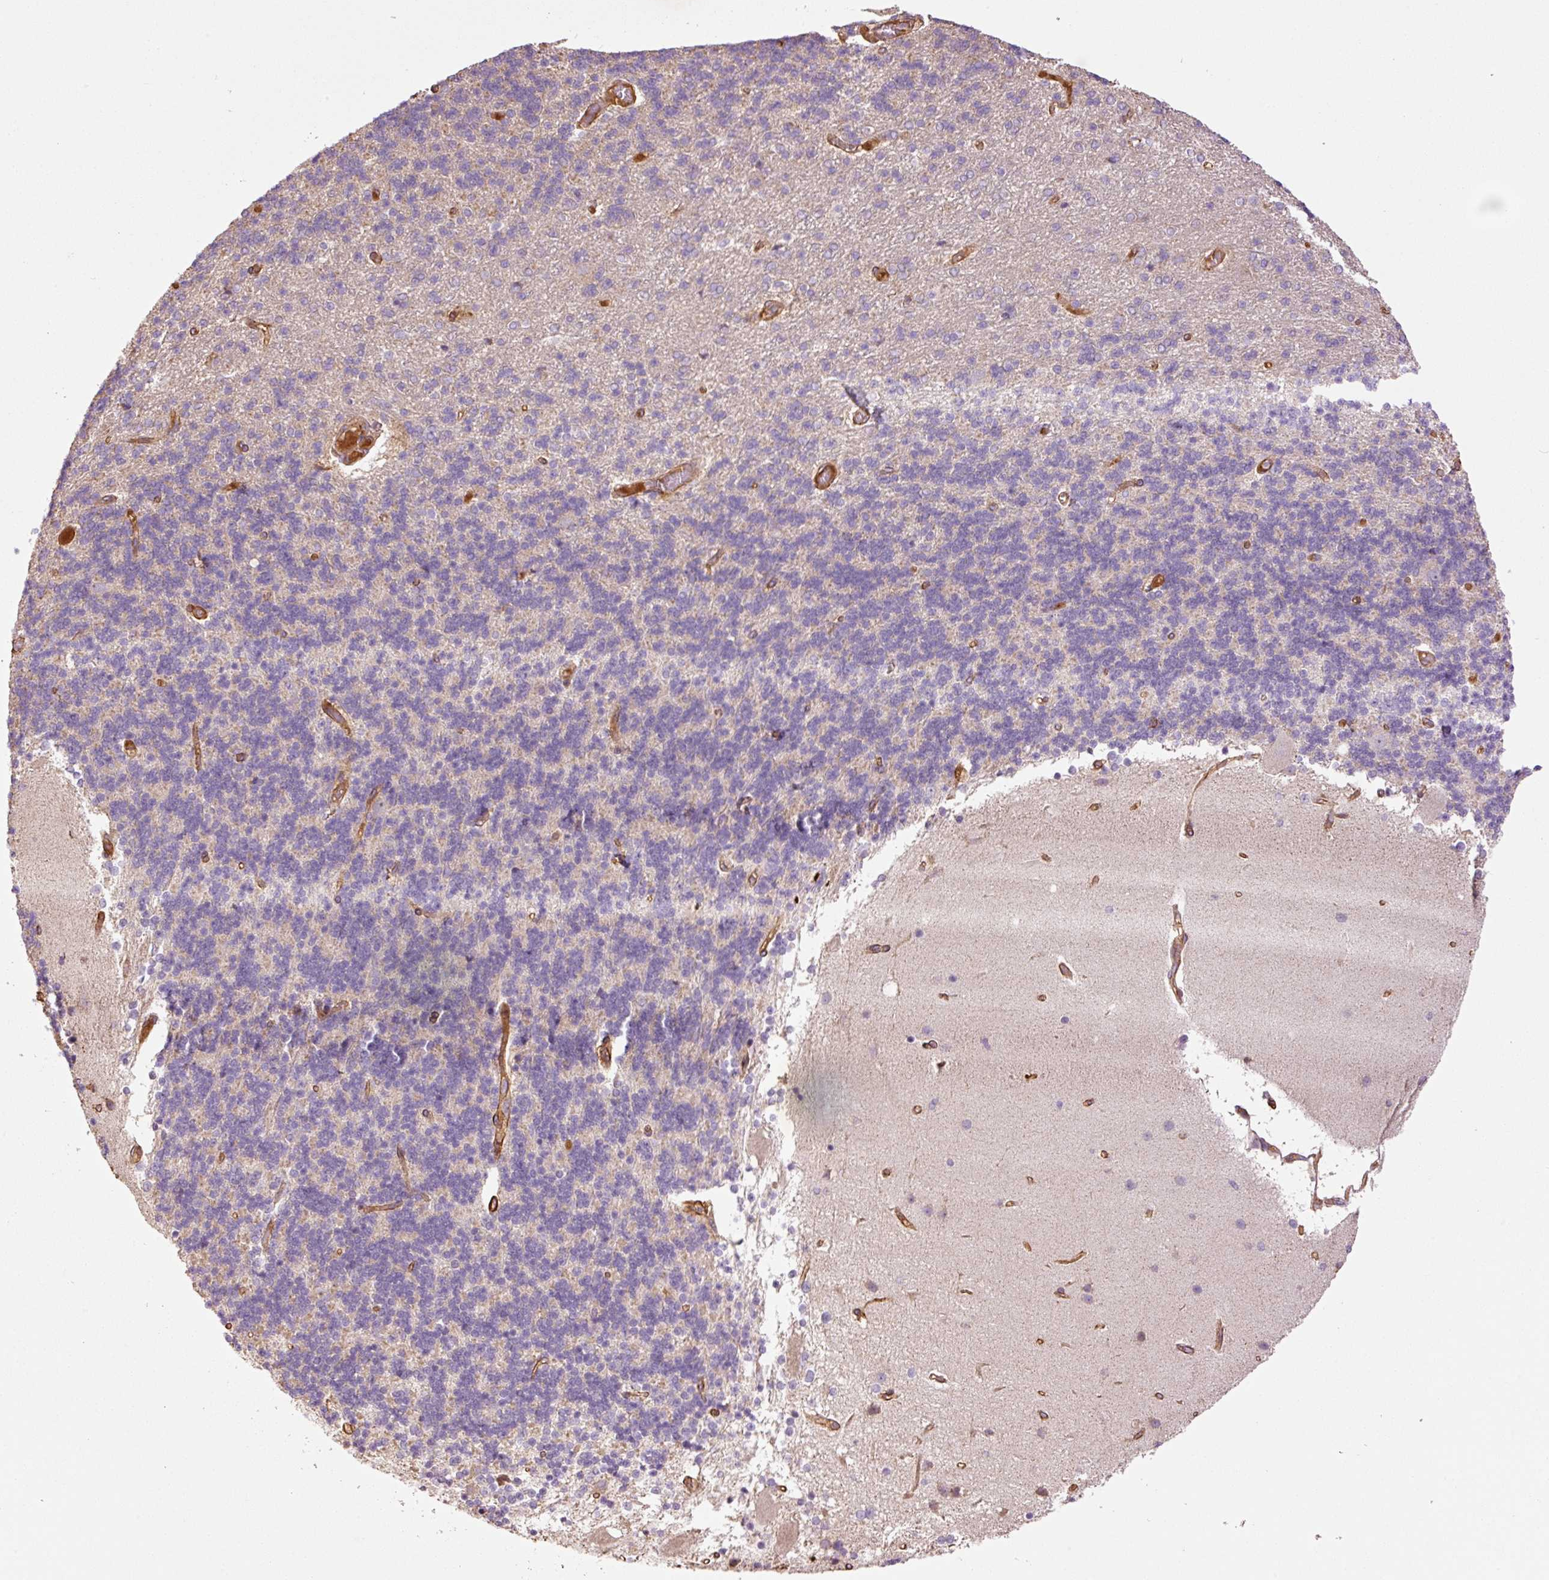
{"staining": {"intensity": "negative", "quantity": "none", "location": "none"}, "tissue": "cerebellum", "cell_type": "Cells in granular layer", "image_type": "normal", "snomed": [{"axis": "morphology", "description": "Normal tissue, NOS"}, {"axis": "topography", "description": "Cerebellum"}], "caption": "A high-resolution micrograph shows immunohistochemistry staining of unremarkable cerebellum, which reveals no significant staining in cells in granular layer.", "gene": "NID2", "patient": {"sex": "female", "age": 54}}